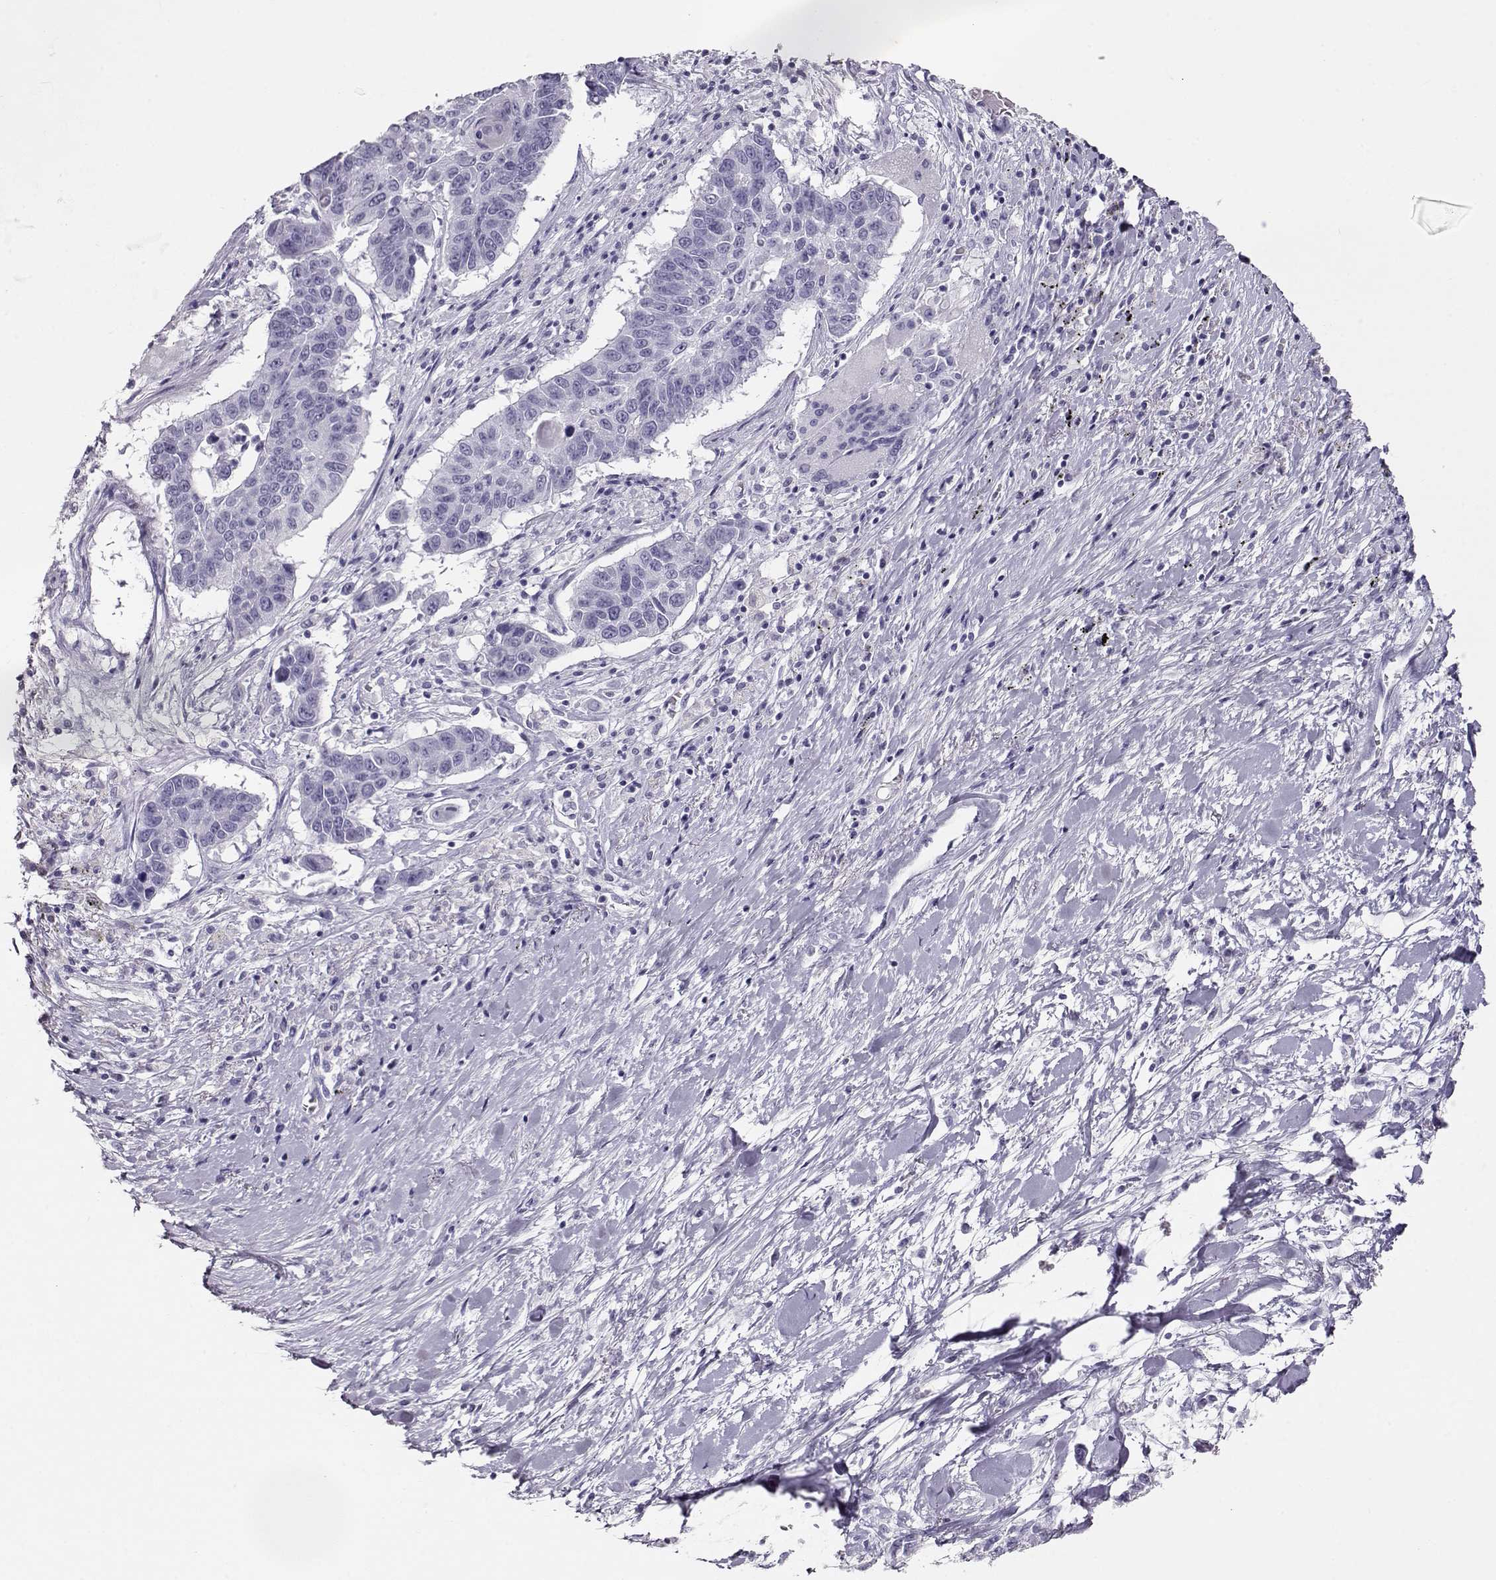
{"staining": {"intensity": "negative", "quantity": "none", "location": "none"}, "tissue": "lung cancer", "cell_type": "Tumor cells", "image_type": "cancer", "snomed": [{"axis": "morphology", "description": "Squamous cell carcinoma, NOS"}, {"axis": "topography", "description": "Lung"}], "caption": "Immunohistochemical staining of human lung cancer shows no significant positivity in tumor cells.", "gene": "ACTN2", "patient": {"sex": "male", "age": 73}}